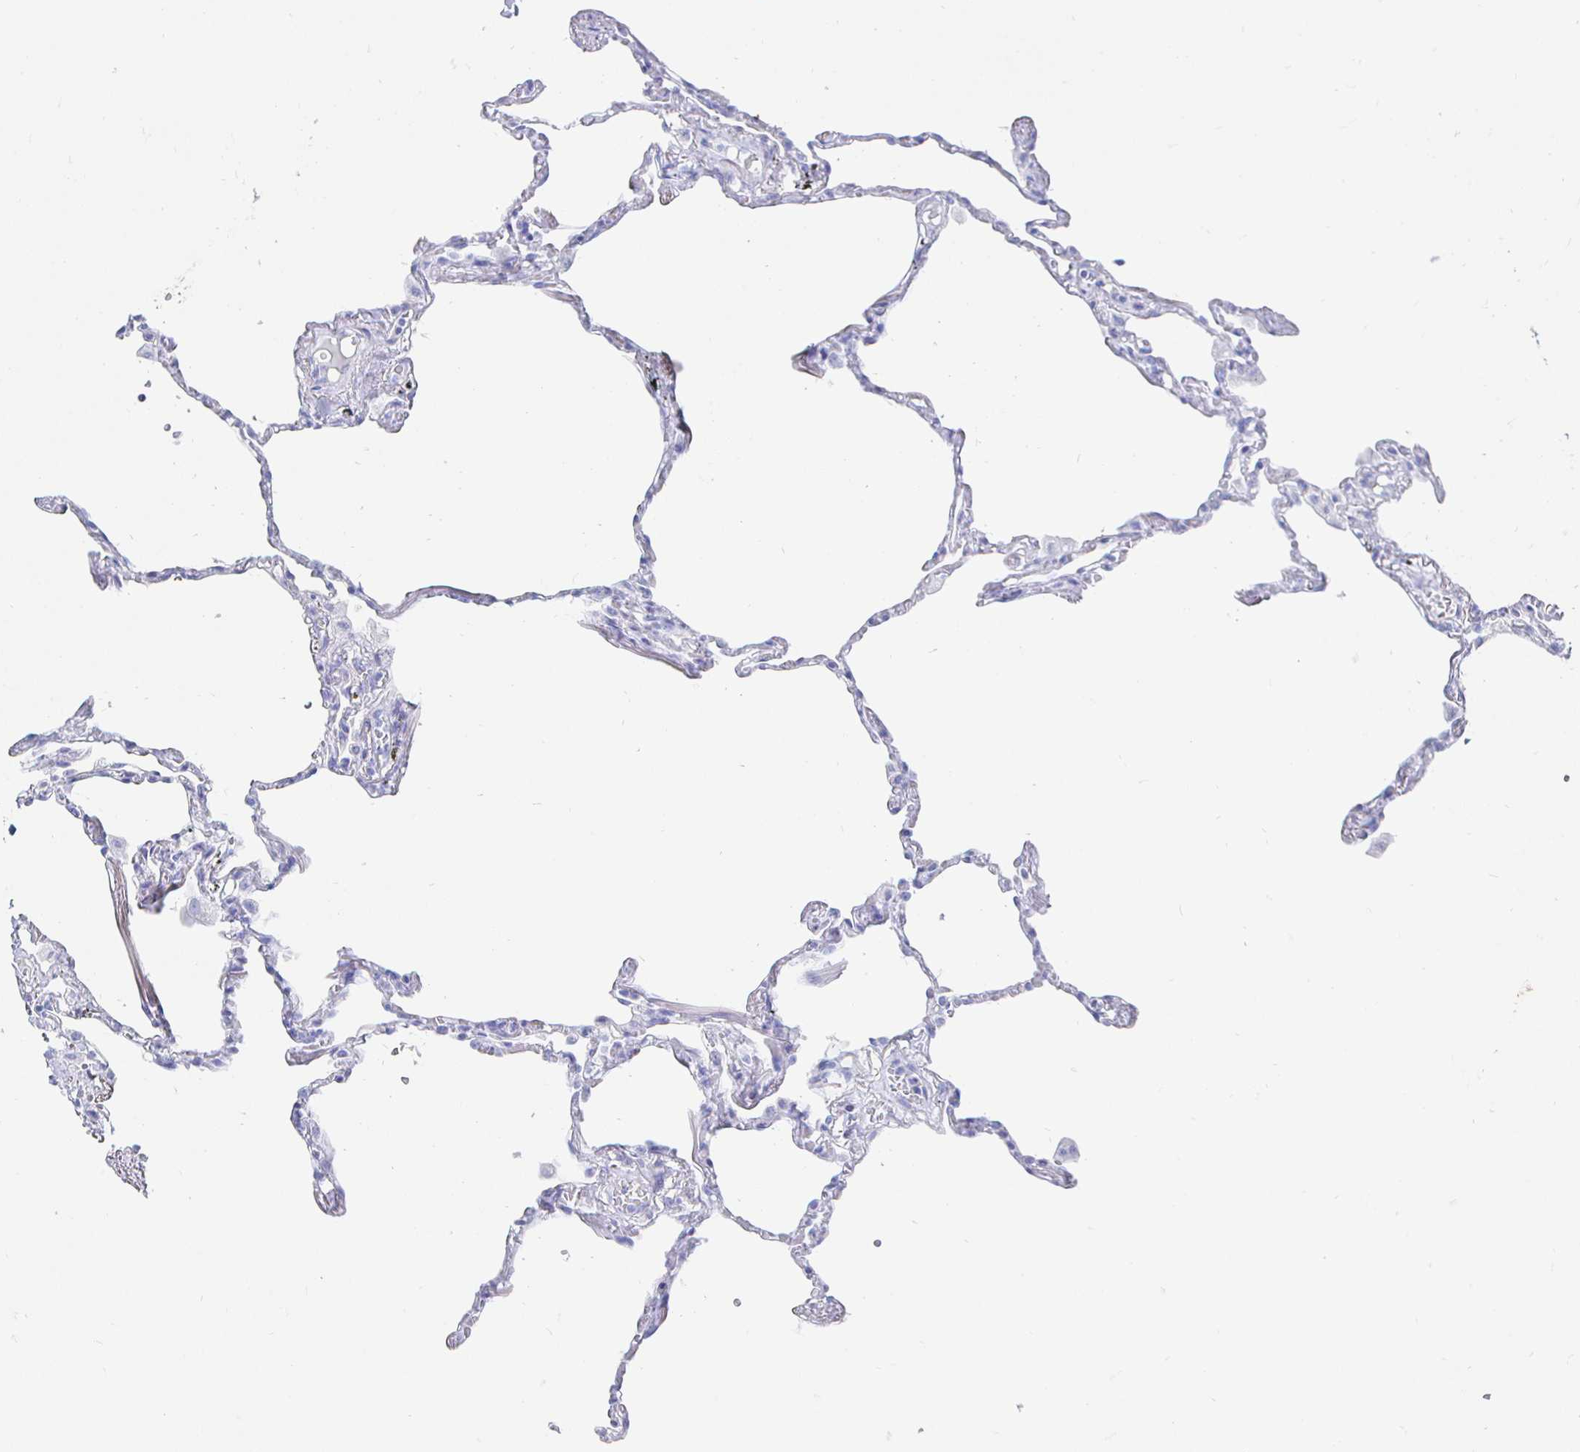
{"staining": {"intensity": "negative", "quantity": "none", "location": "none"}, "tissue": "lung", "cell_type": "Alveolar cells", "image_type": "normal", "snomed": [{"axis": "morphology", "description": "Normal tissue, NOS"}, {"axis": "topography", "description": "Lung"}], "caption": "Alveolar cells show no significant positivity in normal lung. (DAB (3,3'-diaminobenzidine) IHC, high magnification).", "gene": "CLCA1", "patient": {"sex": "female", "age": 67}}